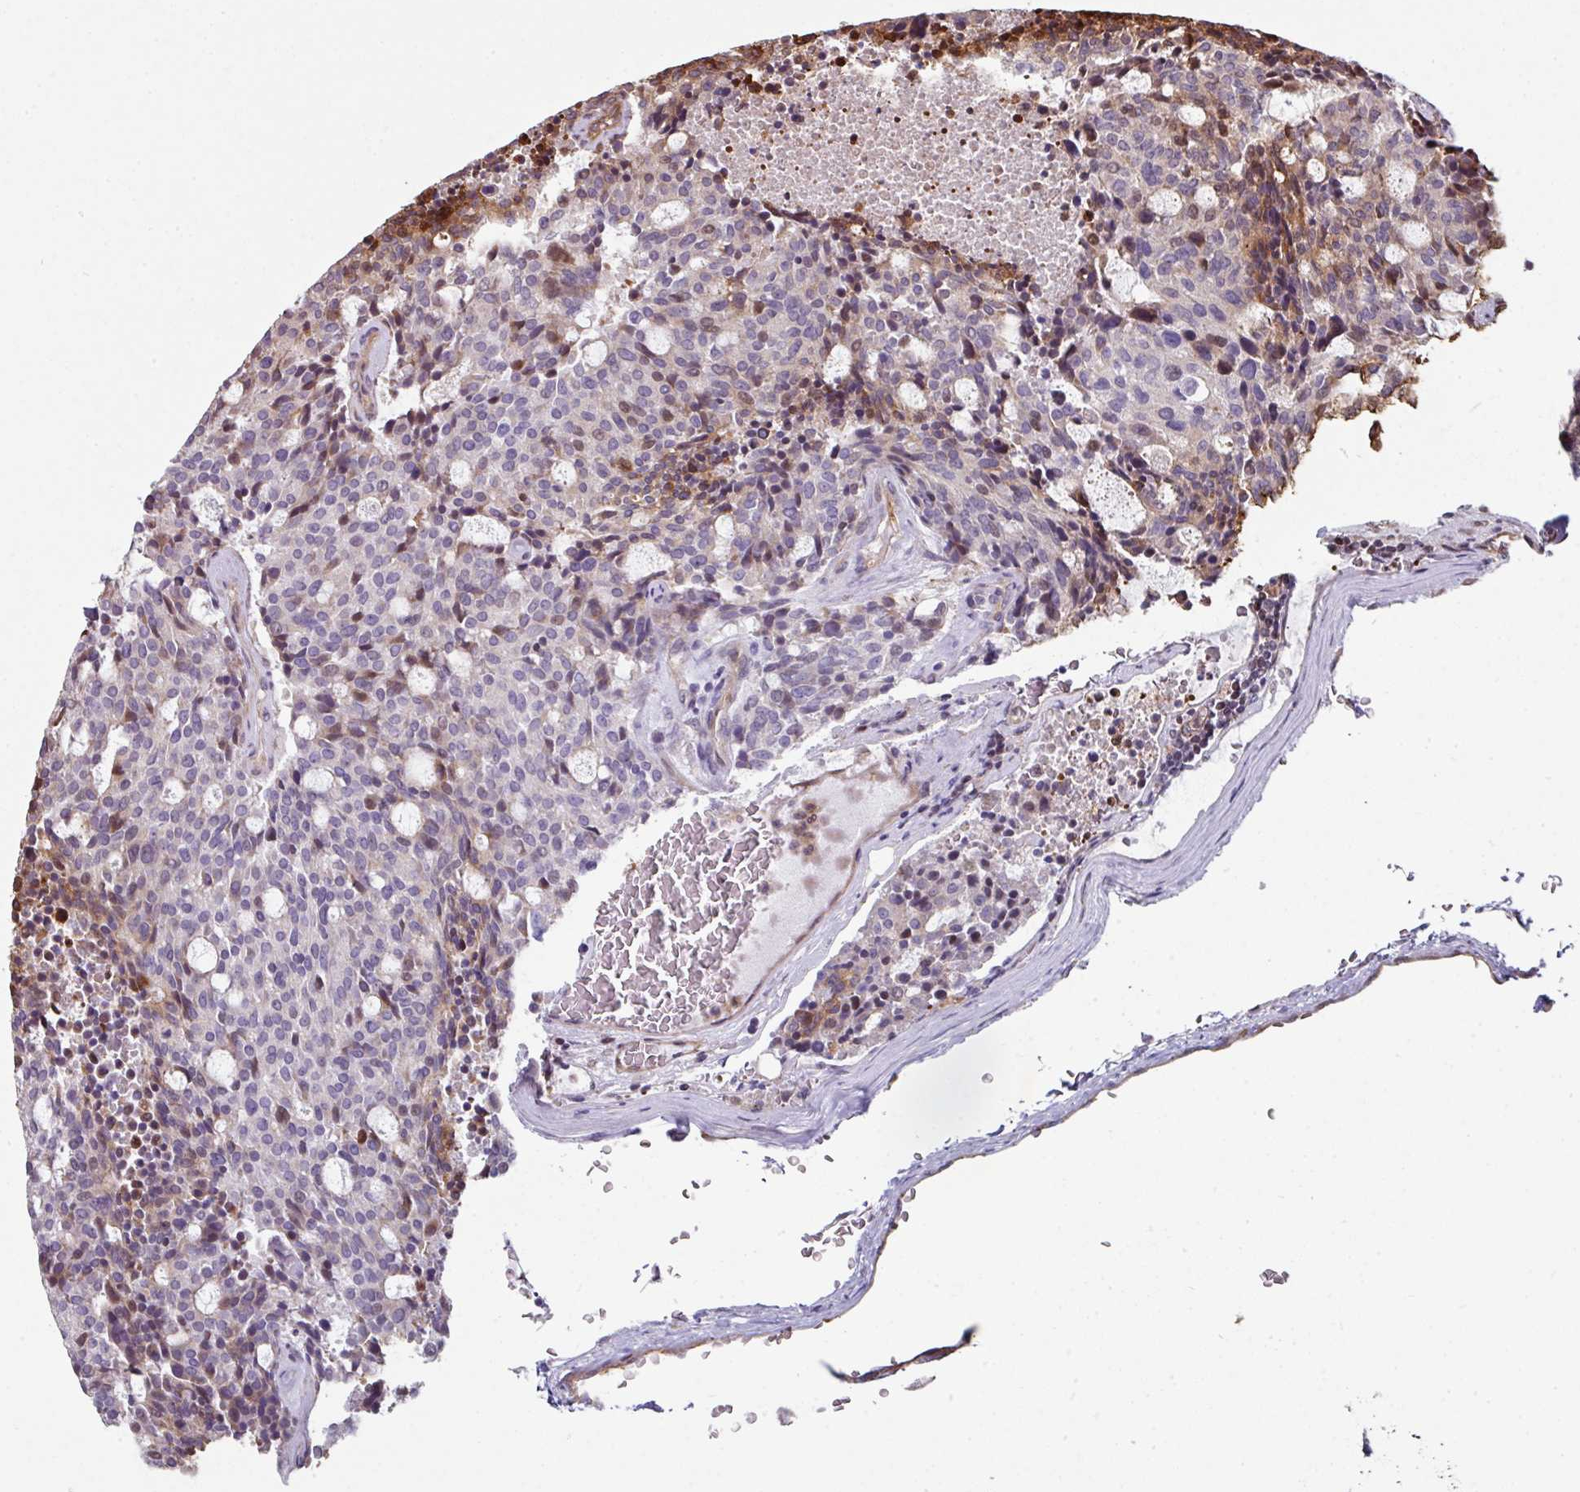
{"staining": {"intensity": "negative", "quantity": "none", "location": "none"}, "tissue": "carcinoid", "cell_type": "Tumor cells", "image_type": "cancer", "snomed": [{"axis": "morphology", "description": "Carcinoid, malignant, NOS"}, {"axis": "topography", "description": "Pancreas"}], "caption": "High power microscopy photomicrograph of an IHC photomicrograph of carcinoid, revealing no significant expression in tumor cells.", "gene": "ANO9", "patient": {"sex": "female", "age": 54}}